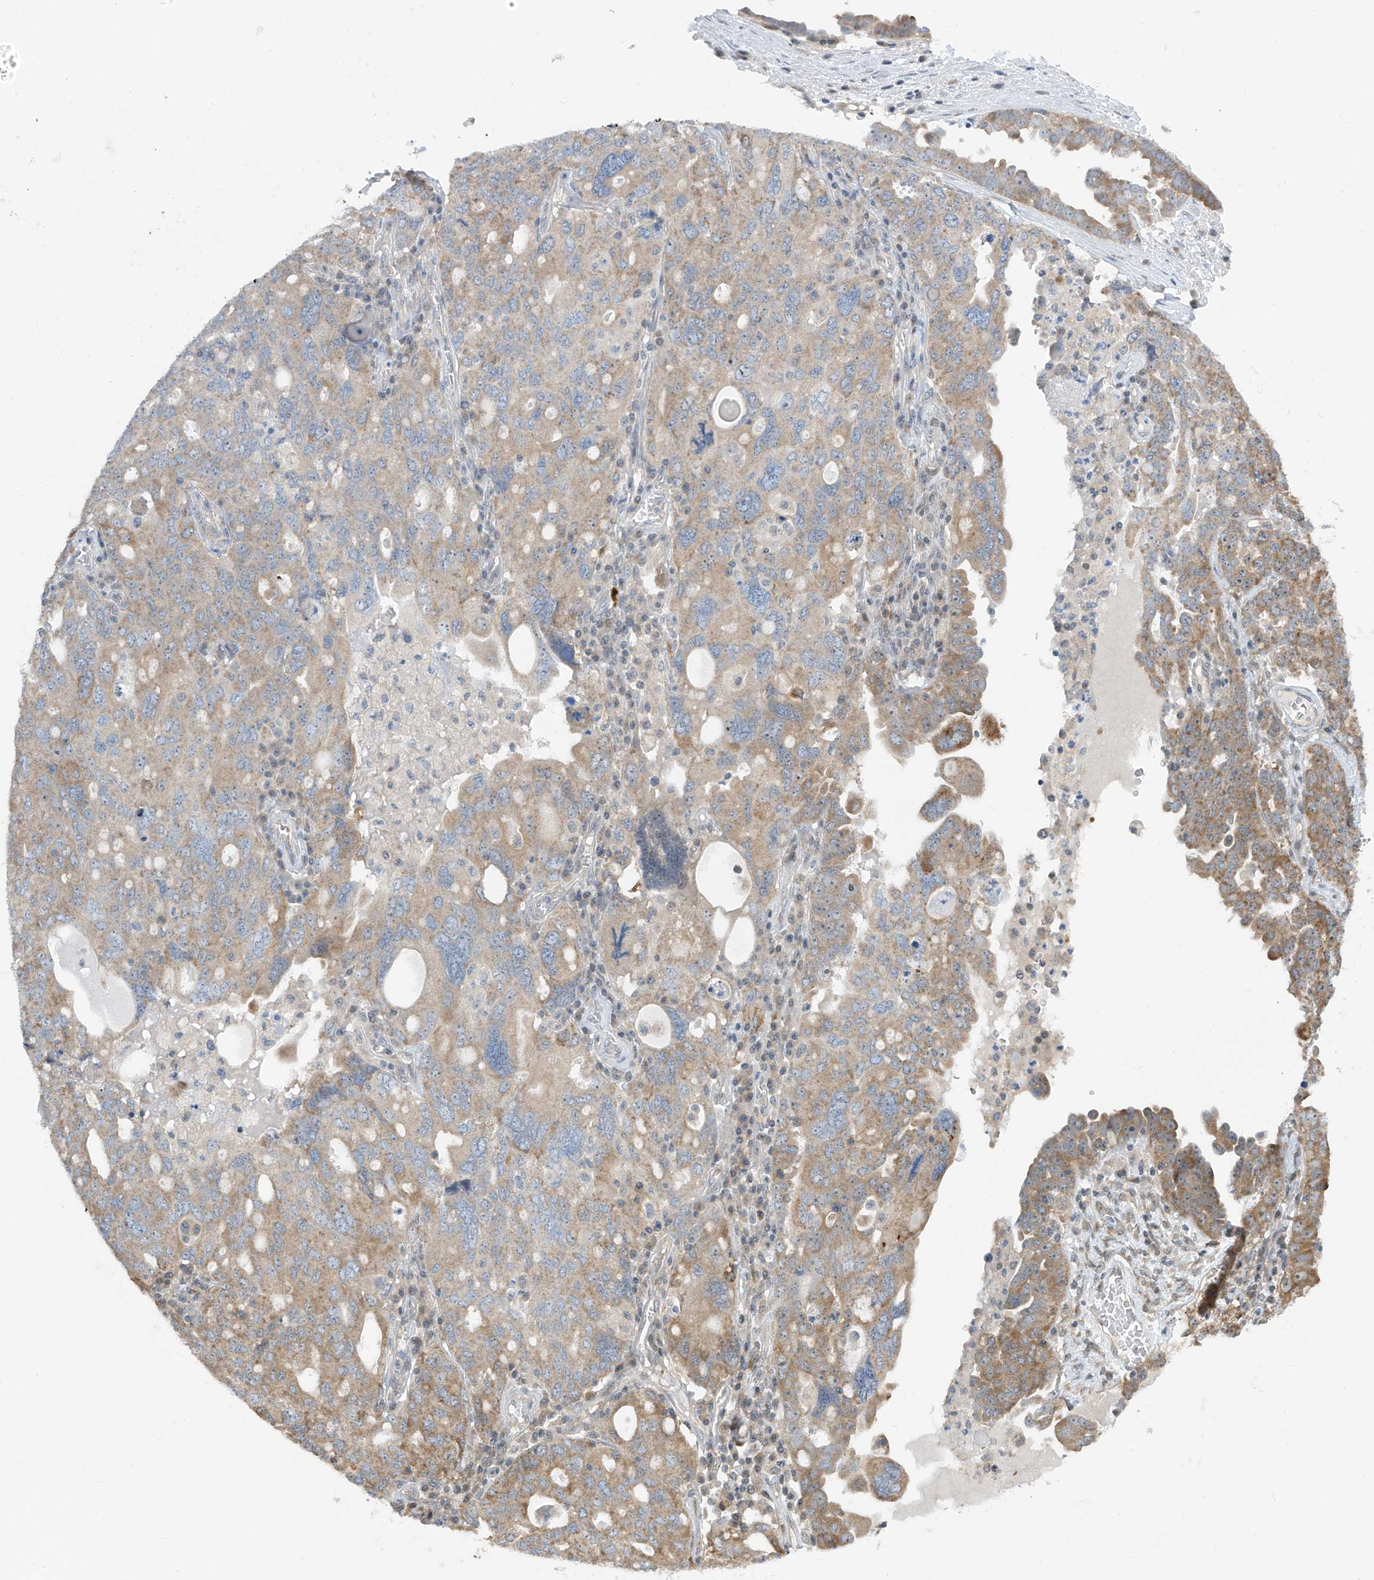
{"staining": {"intensity": "moderate", "quantity": "25%-75%", "location": "cytoplasmic/membranous"}, "tissue": "ovarian cancer", "cell_type": "Tumor cells", "image_type": "cancer", "snomed": [{"axis": "morphology", "description": "Carcinoma, endometroid"}, {"axis": "topography", "description": "Ovary"}], "caption": "Ovarian cancer stained with a brown dye reveals moderate cytoplasmic/membranous positive expression in approximately 25%-75% of tumor cells.", "gene": "TTC38", "patient": {"sex": "female", "age": 62}}